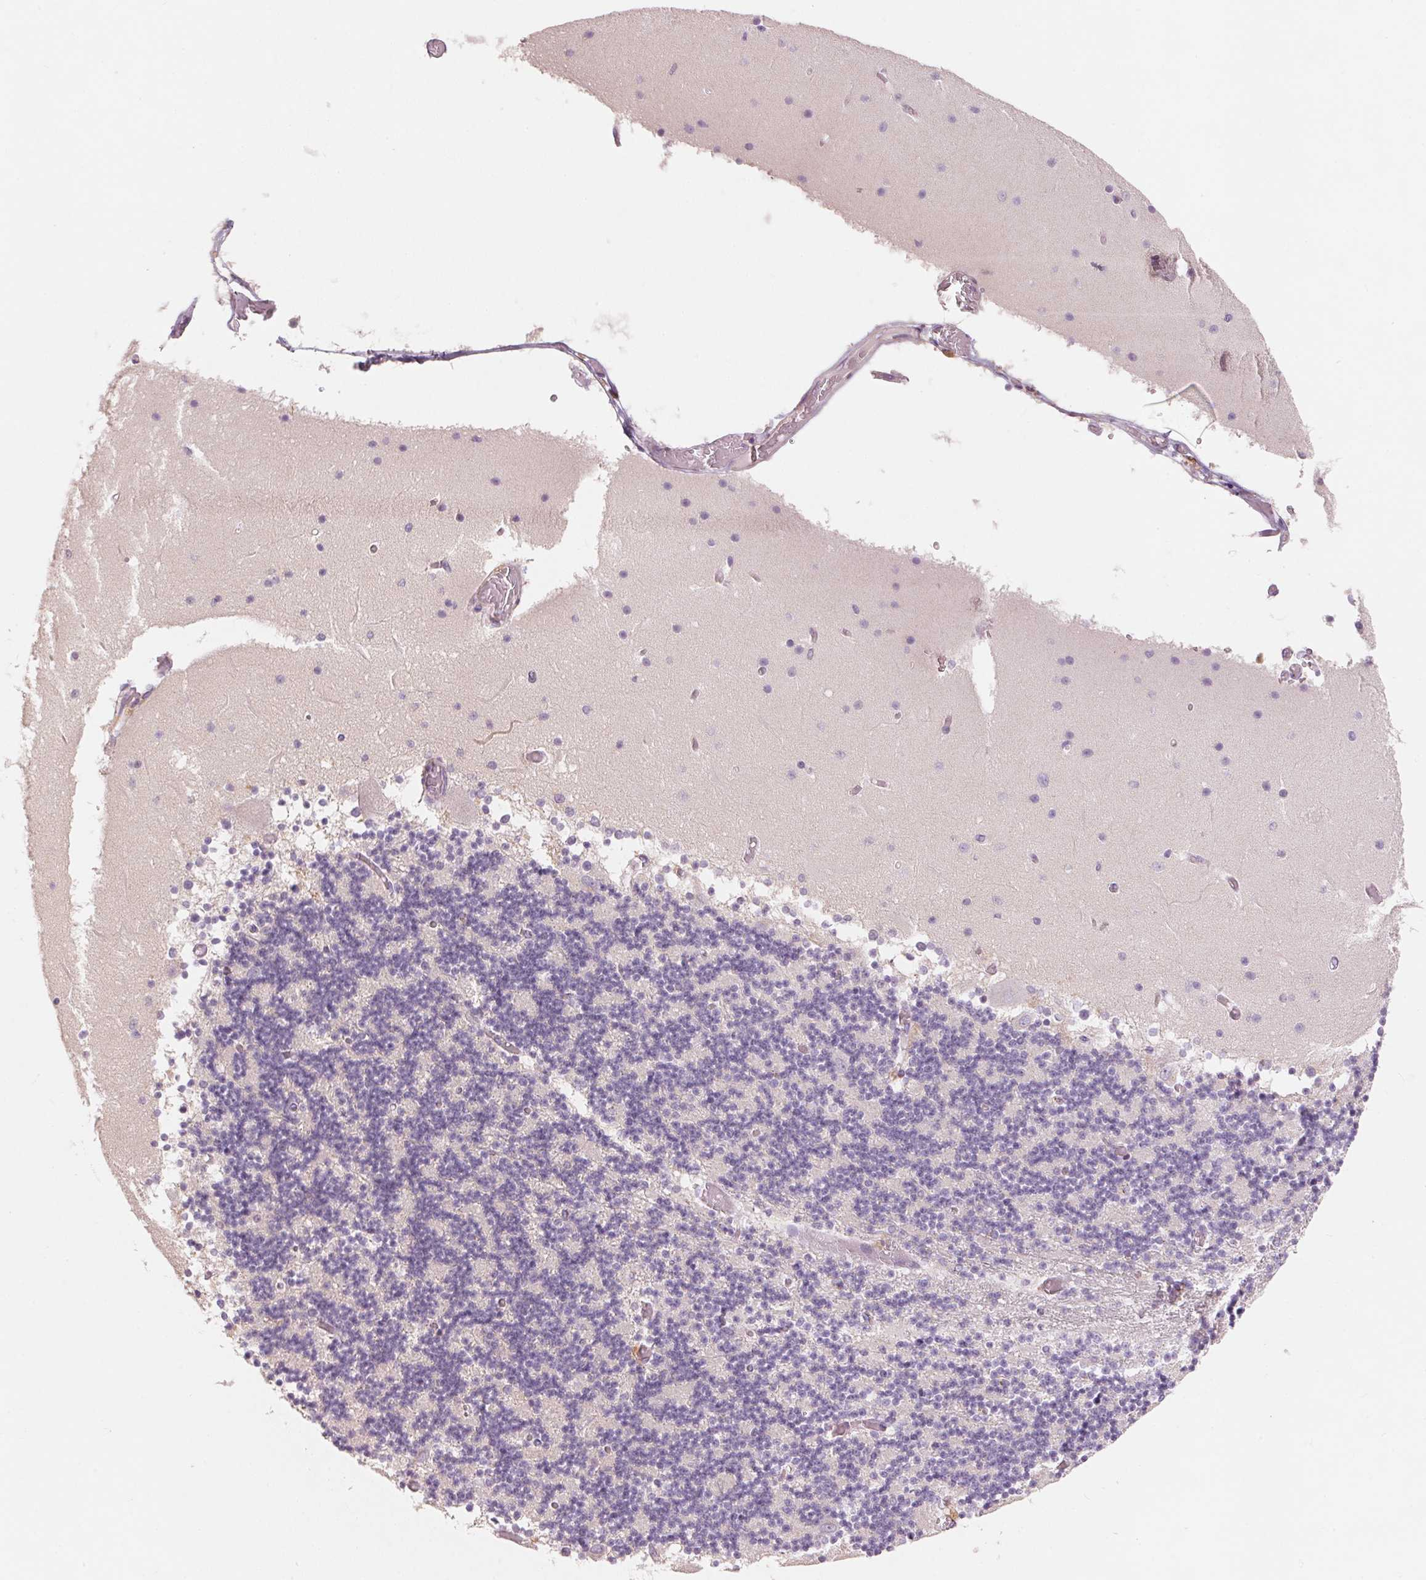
{"staining": {"intensity": "negative", "quantity": "none", "location": "none"}, "tissue": "cerebellum", "cell_type": "Cells in granular layer", "image_type": "normal", "snomed": [{"axis": "morphology", "description": "Normal tissue, NOS"}, {"axis": "topography", "description": "Cerebellum"}], "caption": "DAB (3,3'-diaminobenzidine) immunohistochemical staining of normal human cerebellum reveals no significant staining in cells in granular layer. (DAB IHC with hematoxylin counter stain).", "gene": "DRAM2", "patient": {"sex": "female", "age": 28}}